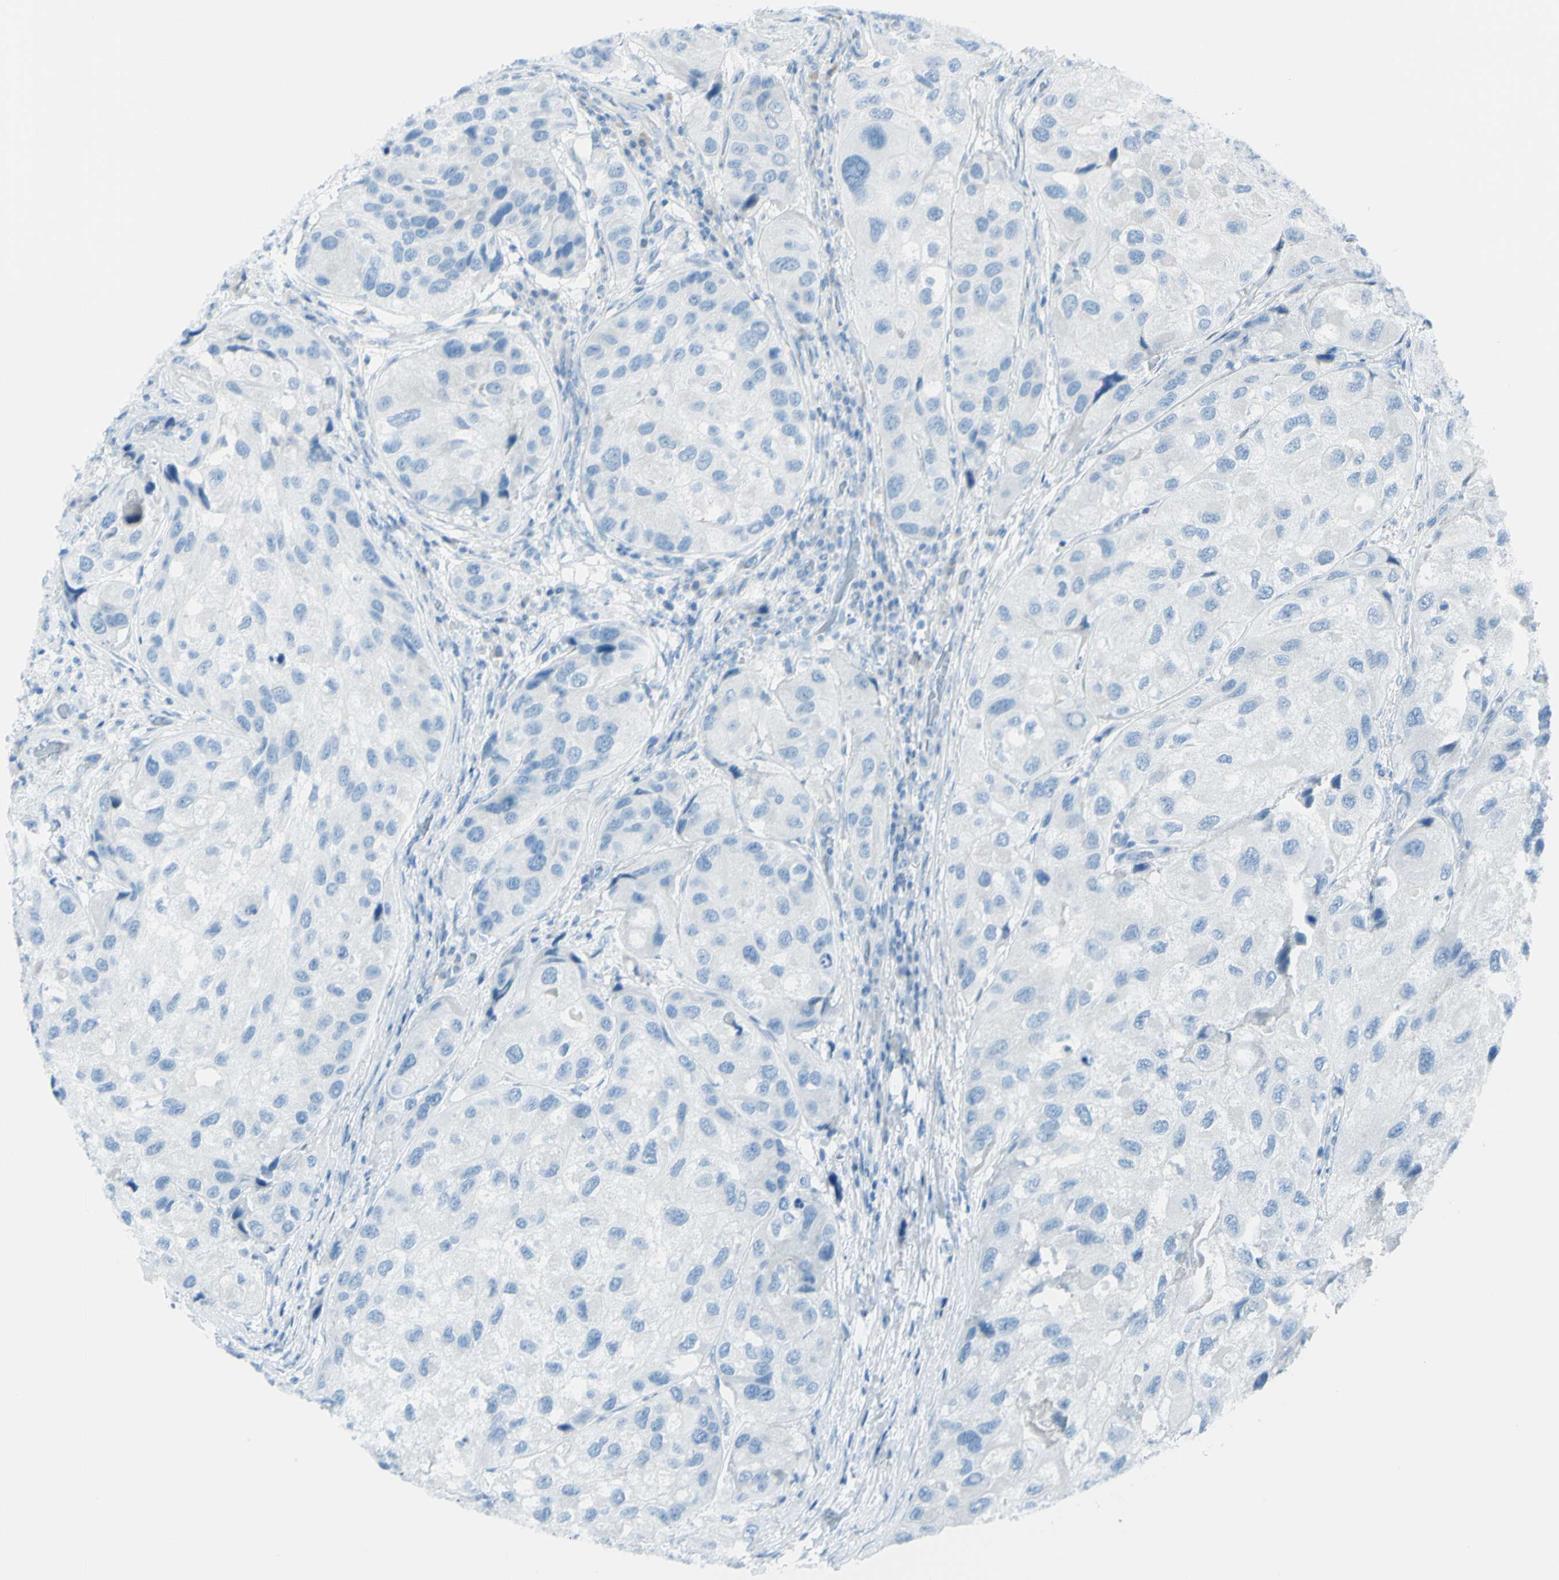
{"staining": {"intensity": "negative", "quantity": "none", "location": "none"}, "tissue": "urothelial cancer", "cell_type": "Tumor cells", "image_type": "cancer", "snomed": [{"axis": "morphology", "description": "Urothelial carcinoma, High grade"}, {"axis": "topography", "description": "Urinary bladder"}], "caption": "High-grade urothelial carcinoma was stained to show a protein in brown. There is no significant staining in tumor cells. Nuclei are stained in blue.", "gene": "TFPI2", "patient": {"sex": "female", "age": 64}}